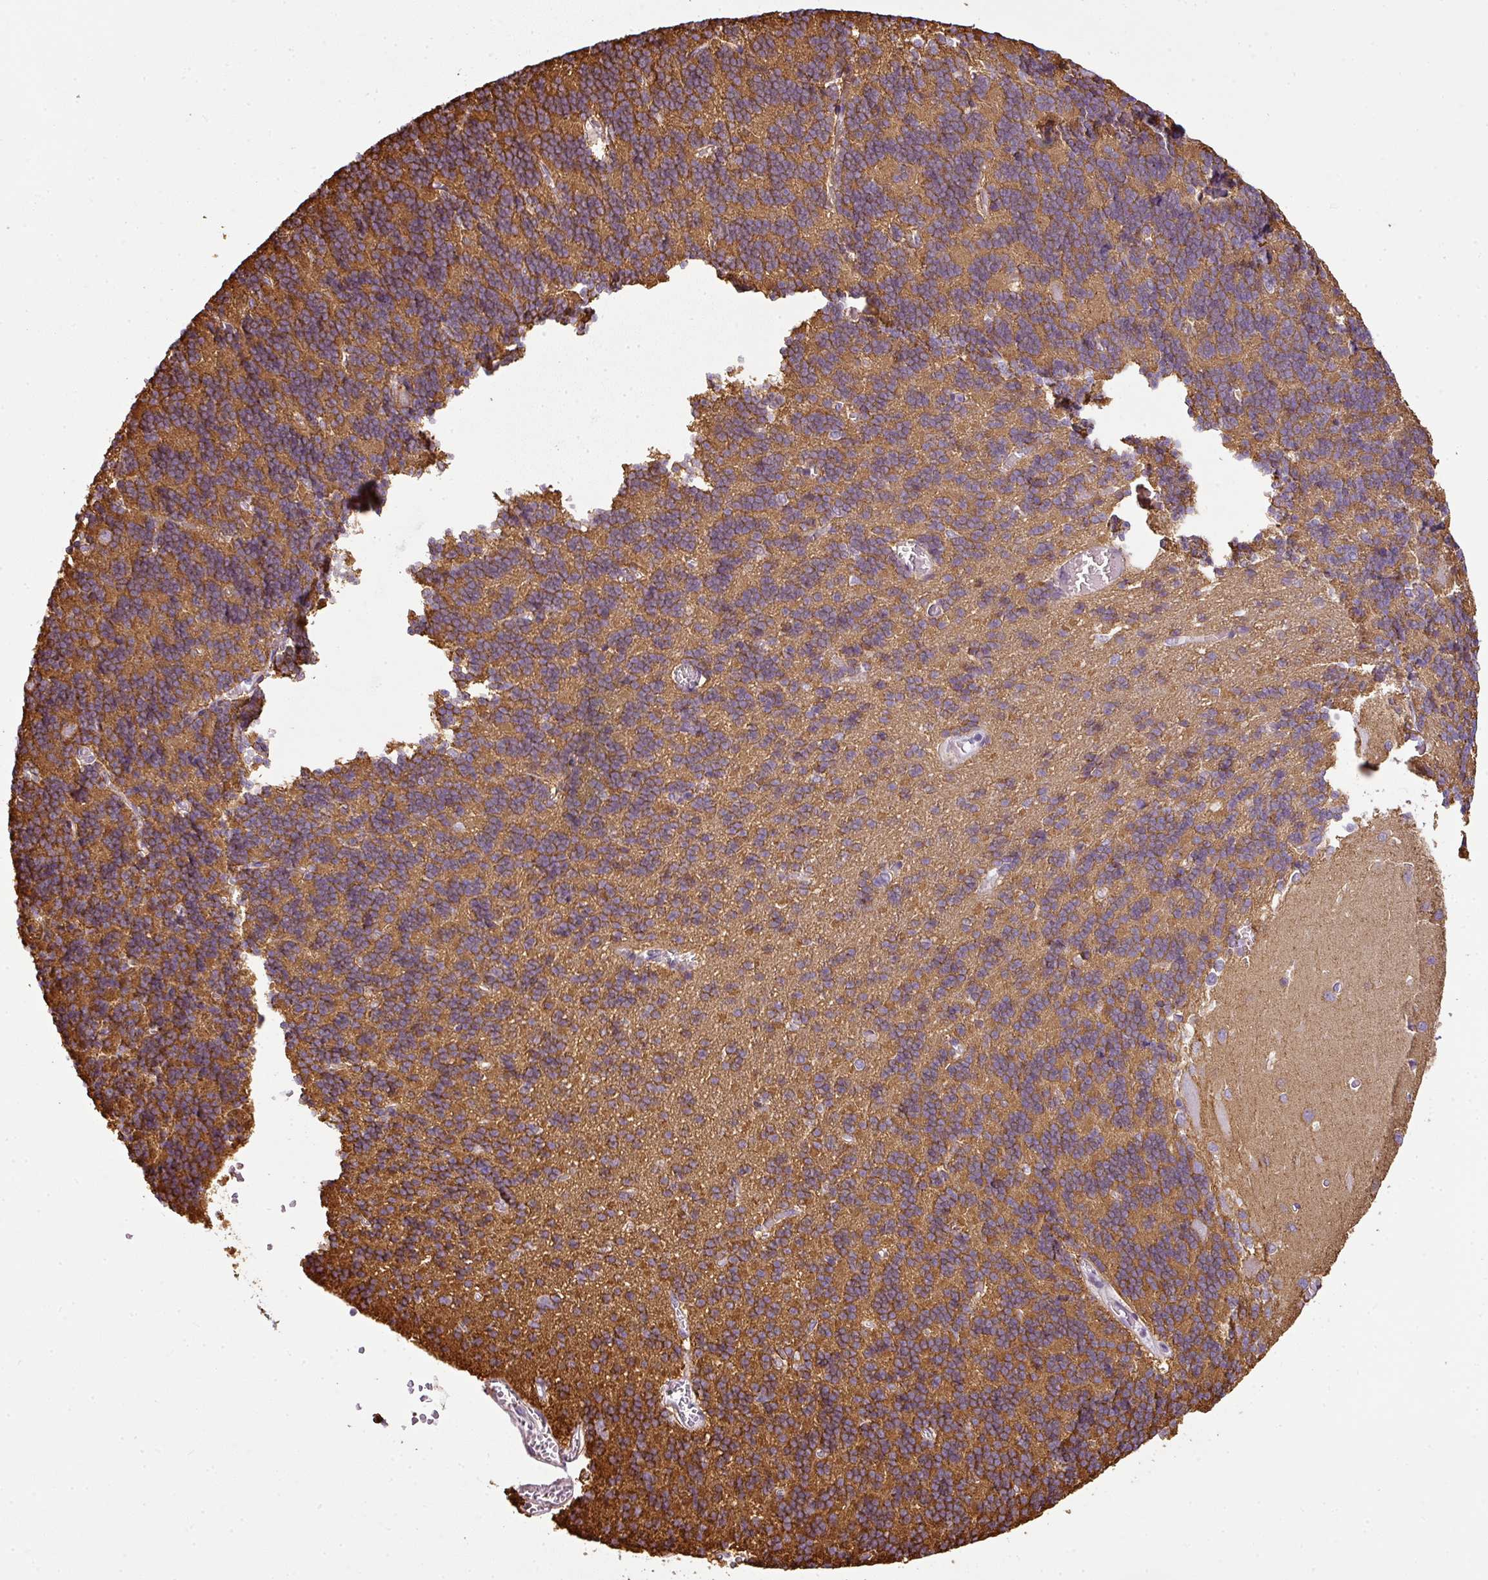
{"staining": {"intensity": "moderate", "quantity": ">75%", "location": "cytoplasmic/membranous"}, "tissue": "cerebellum", "cell_type": "Cells in granular layer", "image_type": "normal", "snomed": [{"axis": "morphology", "description": "Normal tissue, NOS"}, {"axis": "topography", "description": "Cerebellum"}], "caption": "High-magnification brightfield microscopy of normal cerebellum stained with DAB (brown) and counterstained with hematoxylin (blue). cells in granular layer exhibit moderate cytoplasmic/membranous positivity is identified in about>75% of cells.", "gene": "ANKRD18A", "patient": {"sex": "male", "age": 37}}